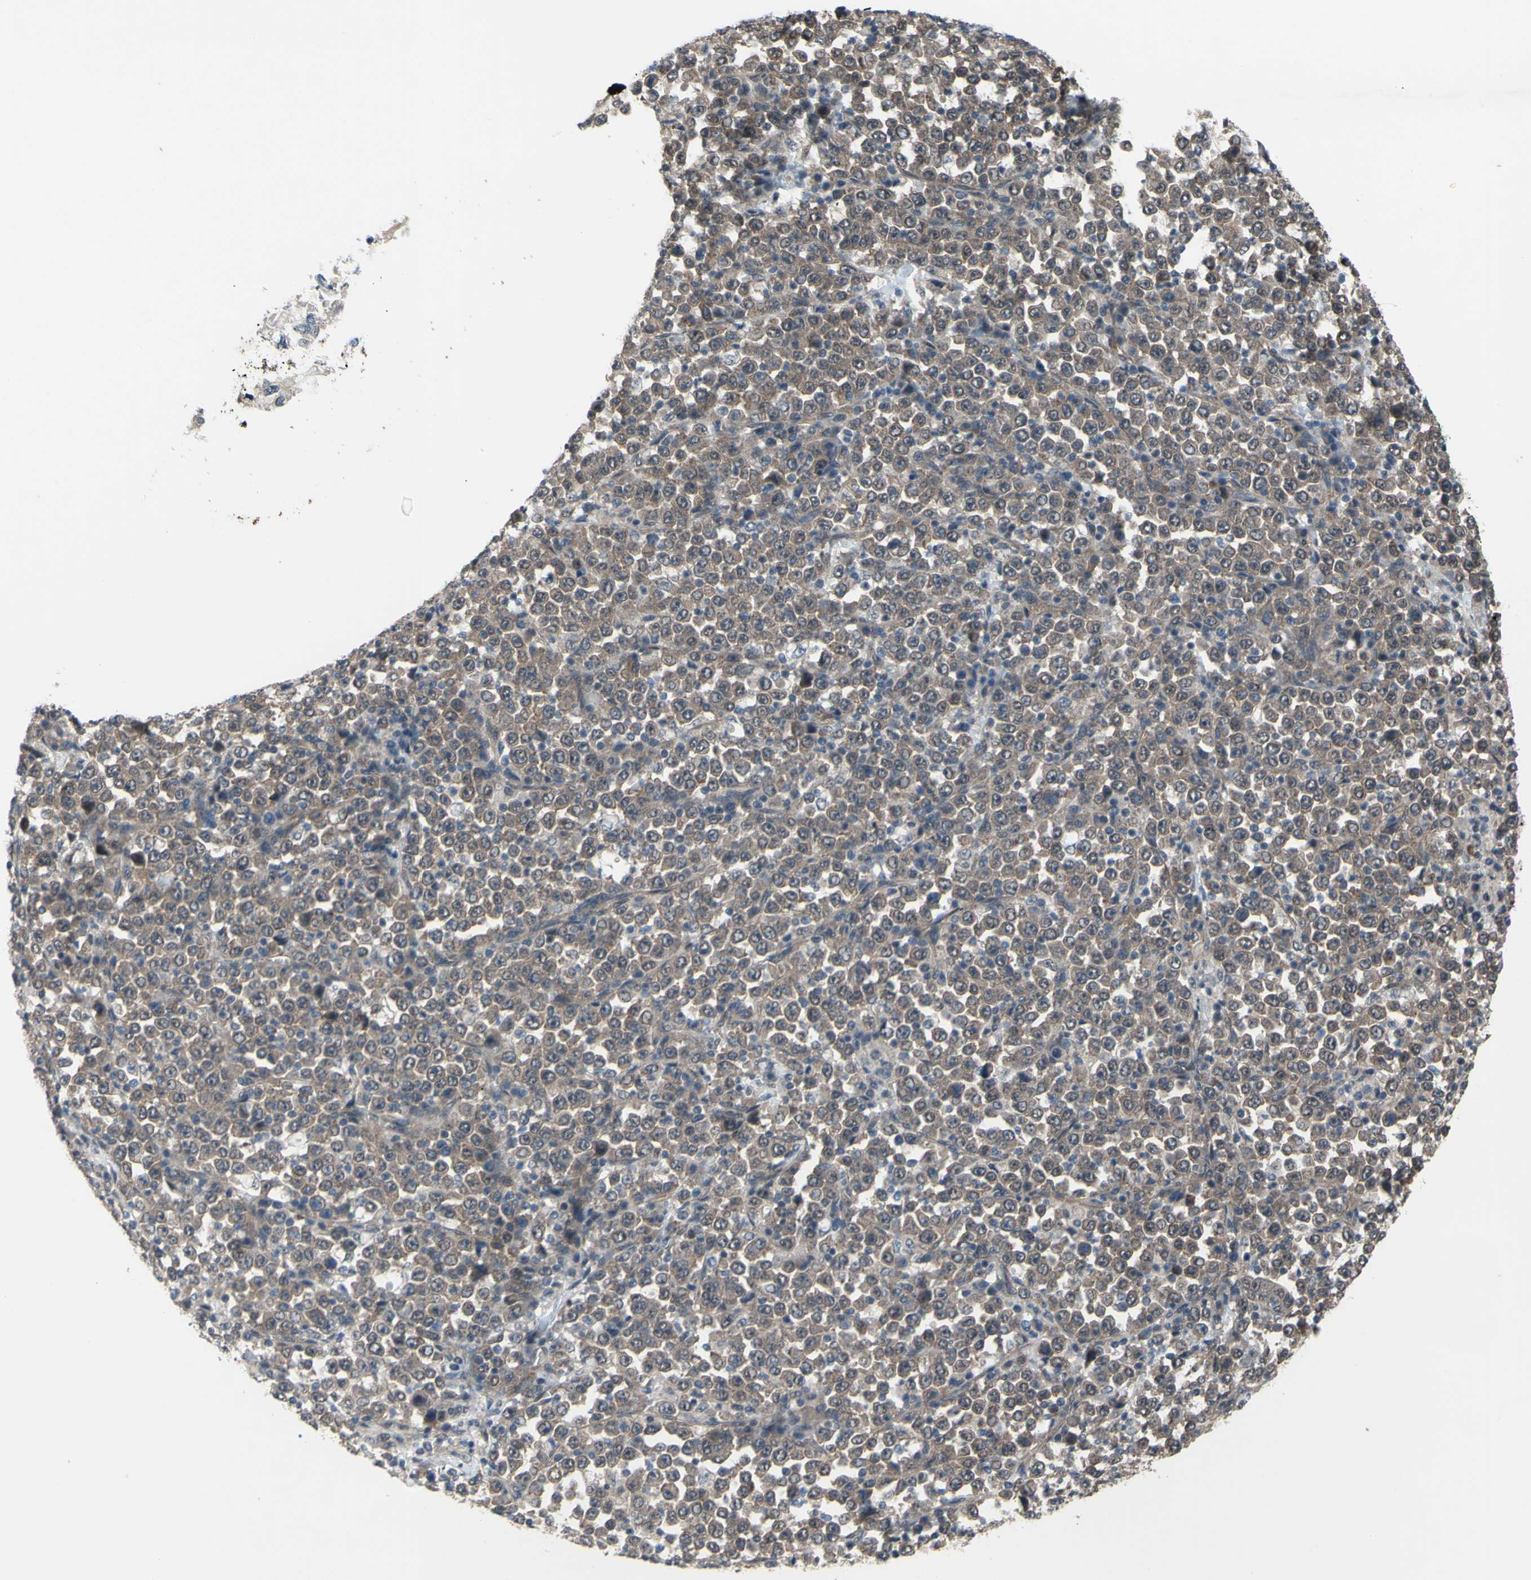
{"staining": {"intensity": "weak", "quantity": ">75%", "location": "cytoplasmic/membranous"}, "tissue": "stomach cancer", "cell_type": "Tumor cells", "image_type": "cancer", "snomed": [{"axis": "morphology", "description": "Normal tissue, NOS"}, {"axis": "morphology", "description": "Adenocarcinoma, NOS"}, {"axis": "topography", "description": "Stomach, upper"}, {"axis": "topography", "description": "Stomach"}], "caption": "Human stomach cancer (adenocarcinoma) stained for a protein (brown) displays weak cytoplasmic/membranous positive expression in approximately >75% of tumor cells.", "gene": "TRDMT1", "patient": {"sex": "male", "age": 59}}